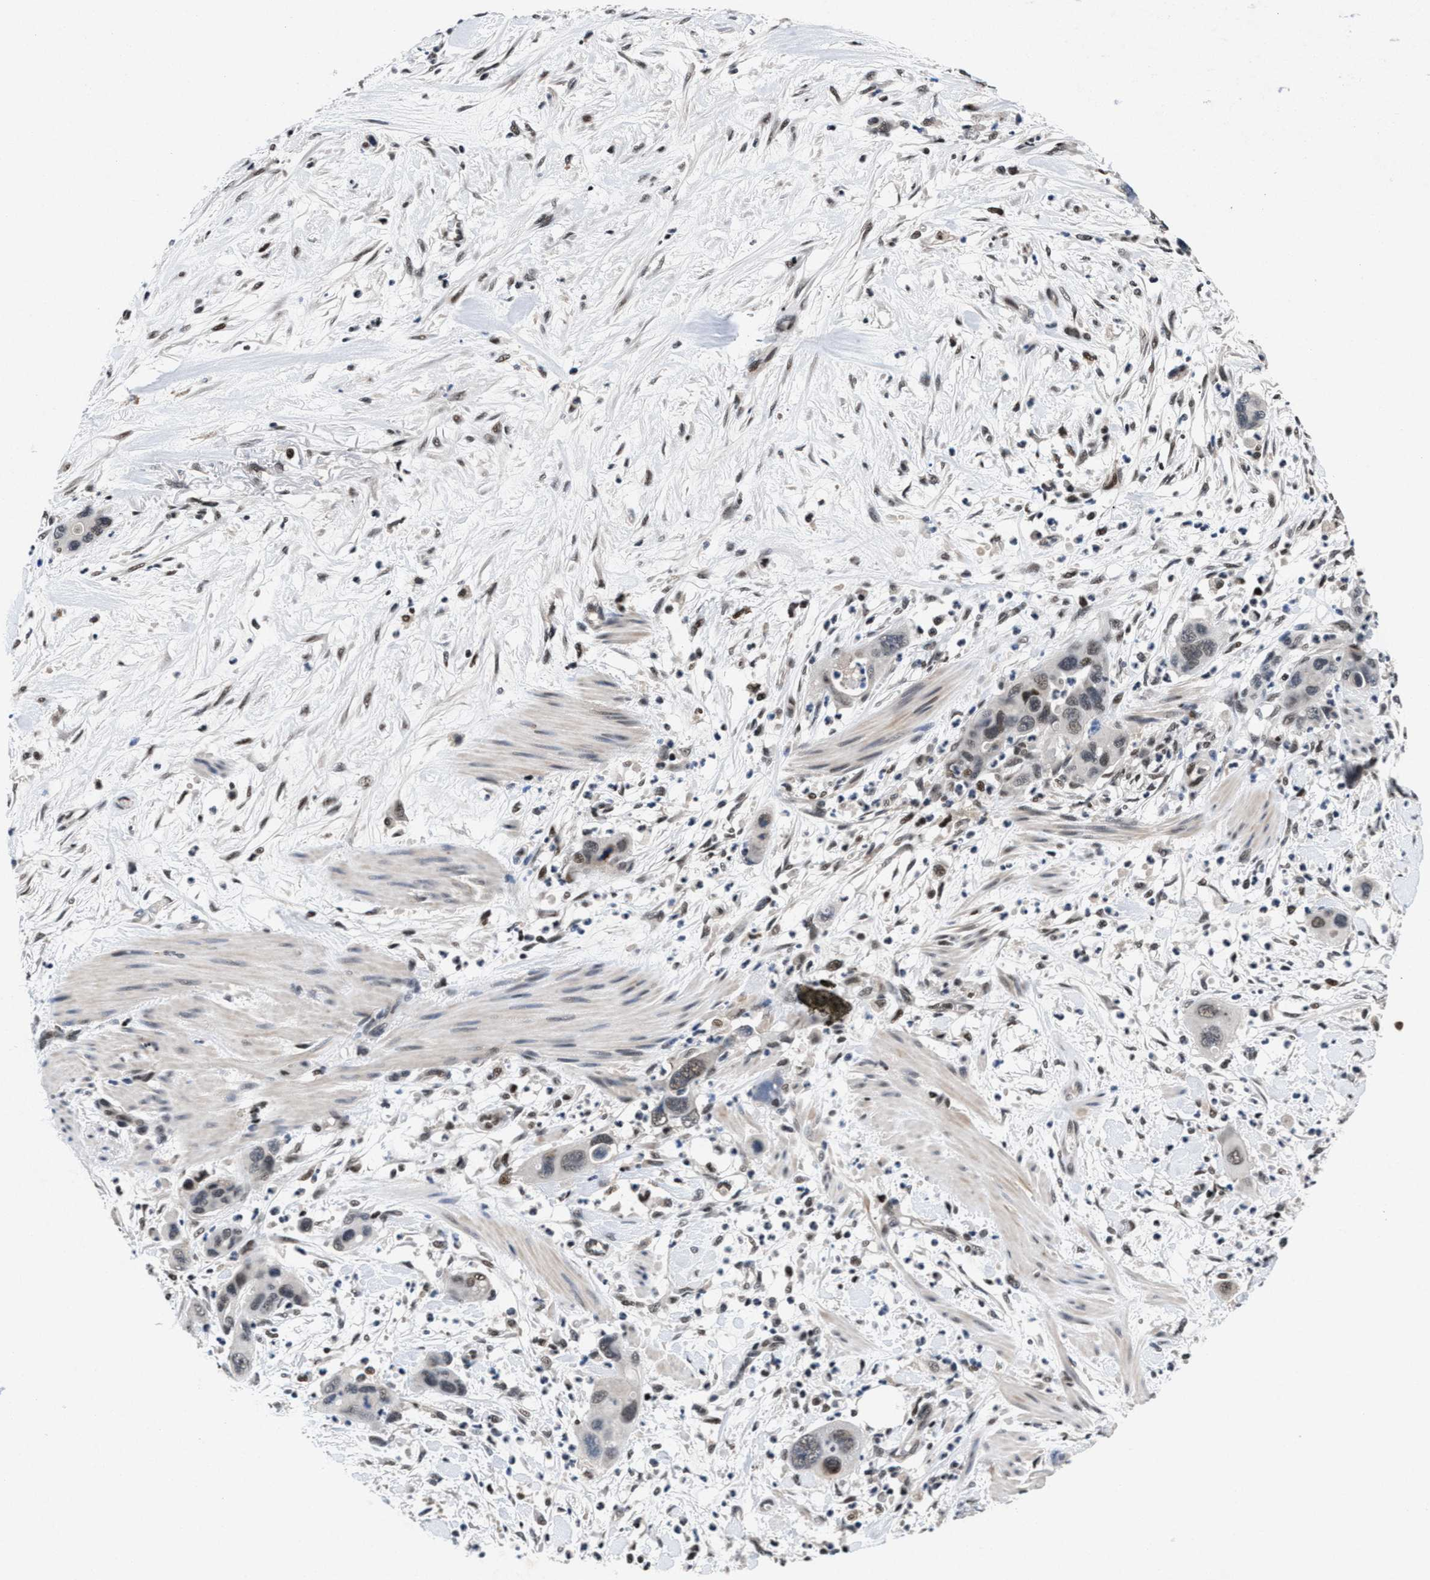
{"staining": {"intensity": "weak", "quantity": ">75%", "location": "nuclear"}, "tissue": "pancreatic cancer", "cell_type": "Tumor cells", "image_type": "cancer", "snomed": [{"axis": "morphology", "description": "Adenocarcinoma, NOS"}, {"axis": "topography", "description": "Pancreas"}], "caption": "Tumor cells display low levels of weak nuclear staining in approximately >75% of cells in adenocarcinoma (pancreatic).", "gene": "WDR81", "patient": {"sex": "female", "age": 71}}